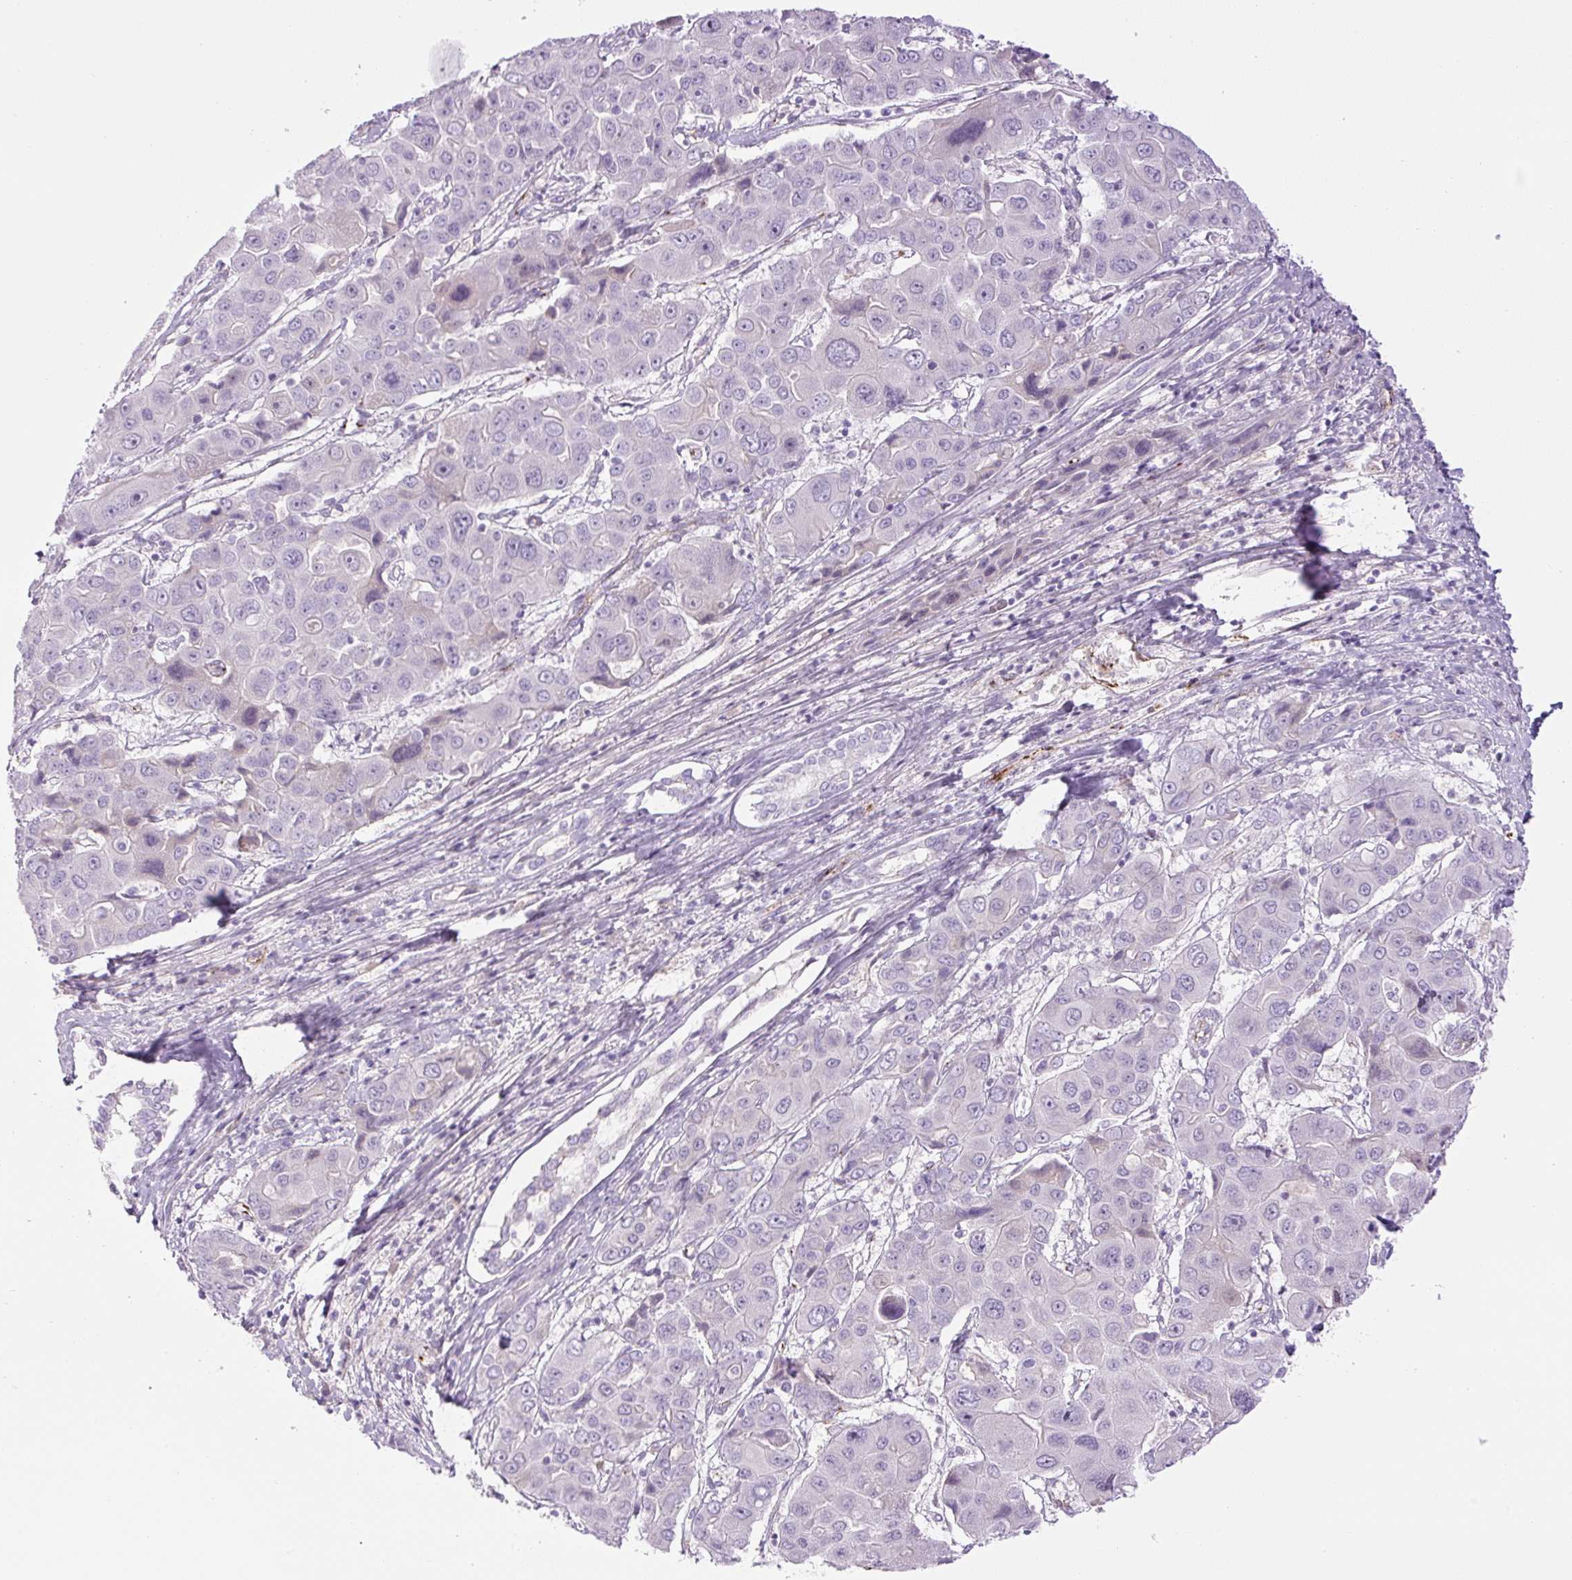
{"staining": {"intensity": "negative", "quantity": "none", "location": "none"}, "tissue": "liver cancer", "cell_type": "Tumor cells", "image_type": "cancer", "snomed": [{"axis": "morphology", "description": "Cholangiocarcinoma"}, {"axis": "topography", "description": "Liver"}], "caption": "Cholangiocarcinoma (liver) was stained to show a protein in brown. There is no significant expression in tumor cells. (Immunohistochemistry (ihc), brightfield microscopy, high magnification).", "gene": "RSPO4", "patient": {"sex": "male", "age": 67}}